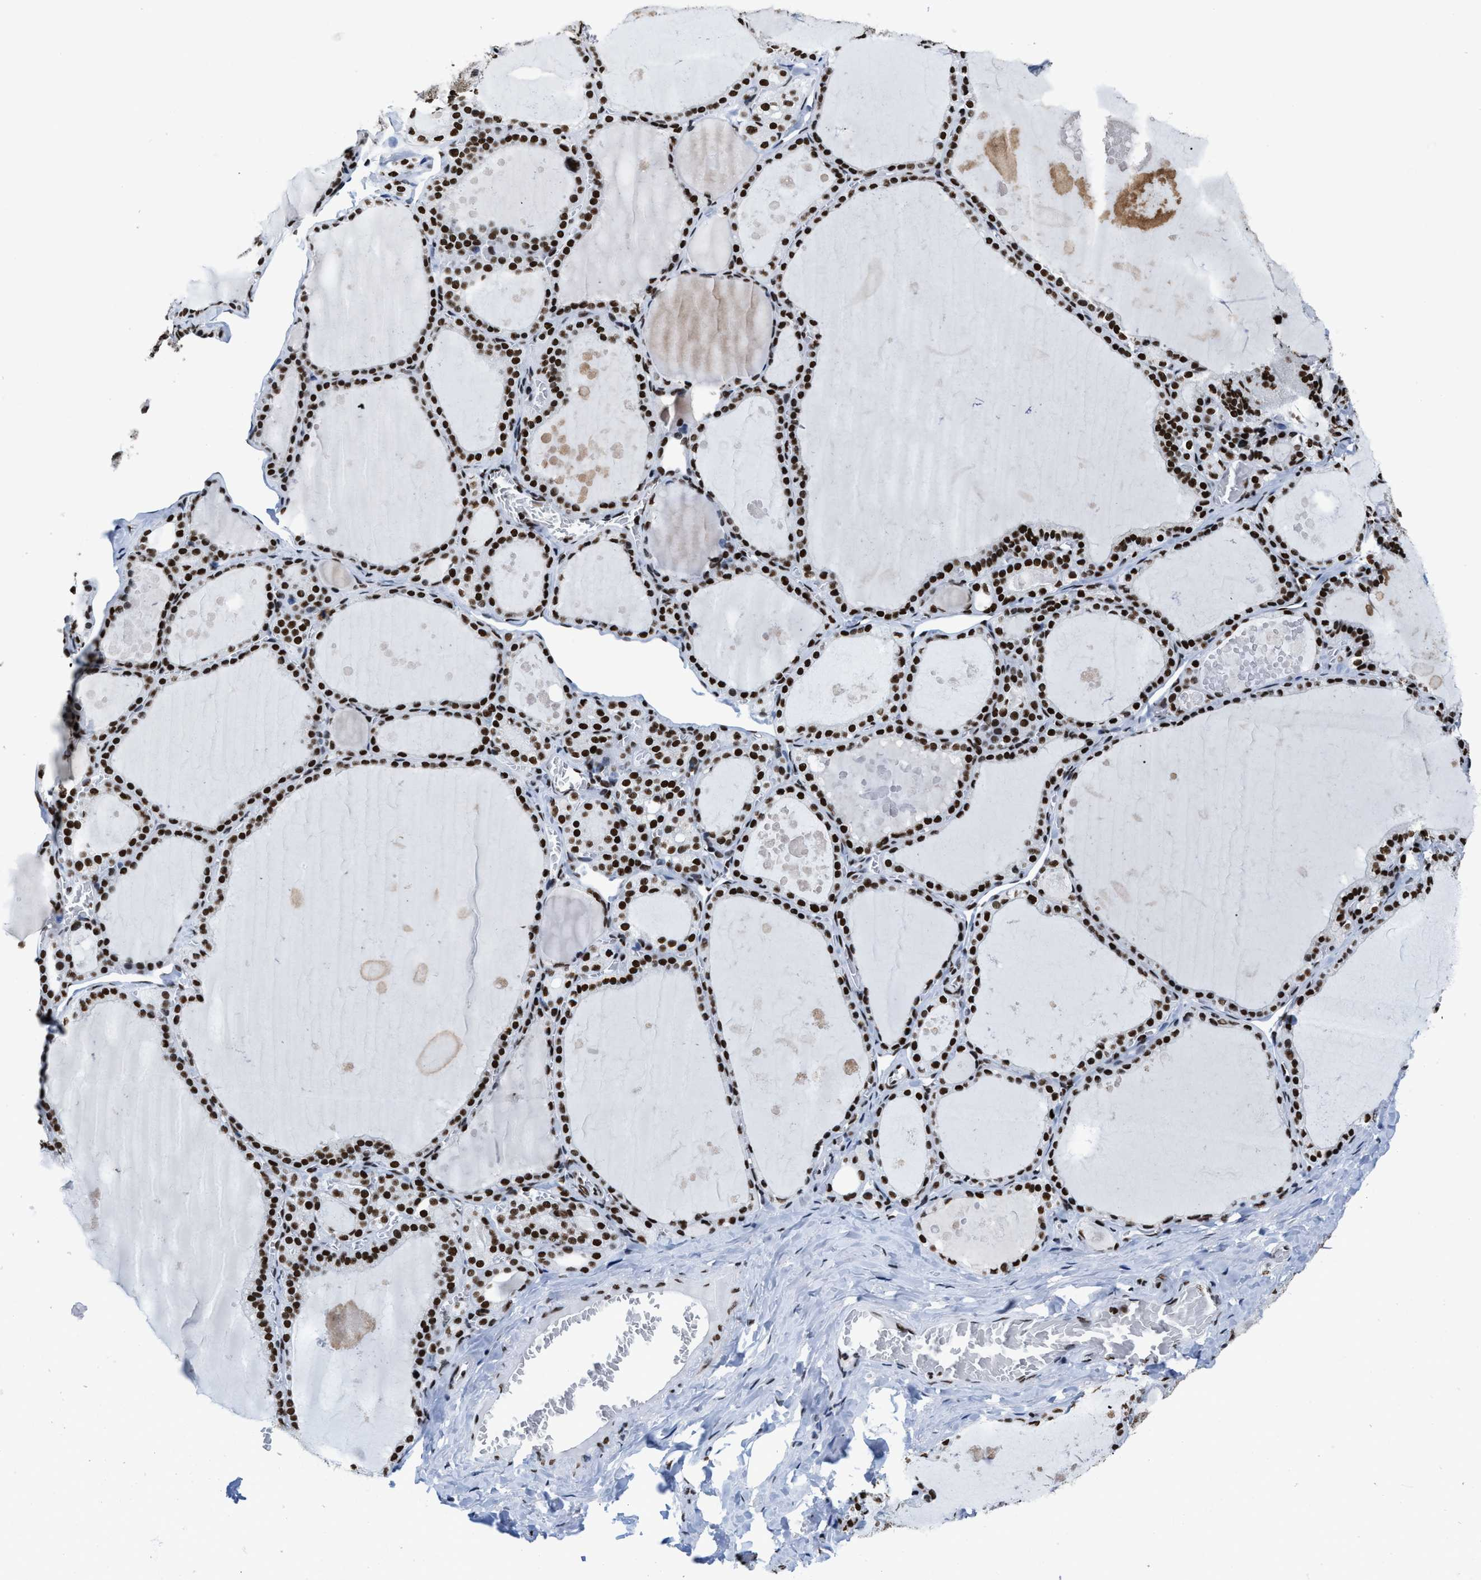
{"staining": {"intensity": "strong", "quantity": ">75%", "location": "nuclear"}, "tissue": "thyroid gland", "cell_type": "Glandular cells", "image_type": "normal", "snomed": [{"axis": "morphology", "description": "Normal tissue, NOS"}, {"axis": "topography", "description": "Thyroid gland"}], "caption": "Glandular cells display strong nuclear staining in approximately >75% of cells in benign thyroid gland. (Stains: DAB (3,3'-diaminobenzidine) in brown, nuclei in blue, Microscopy: brightfield microscopy at high magnification).", "gene": "SMARCC2", "patient": {"sex": "male", "age": 56}}